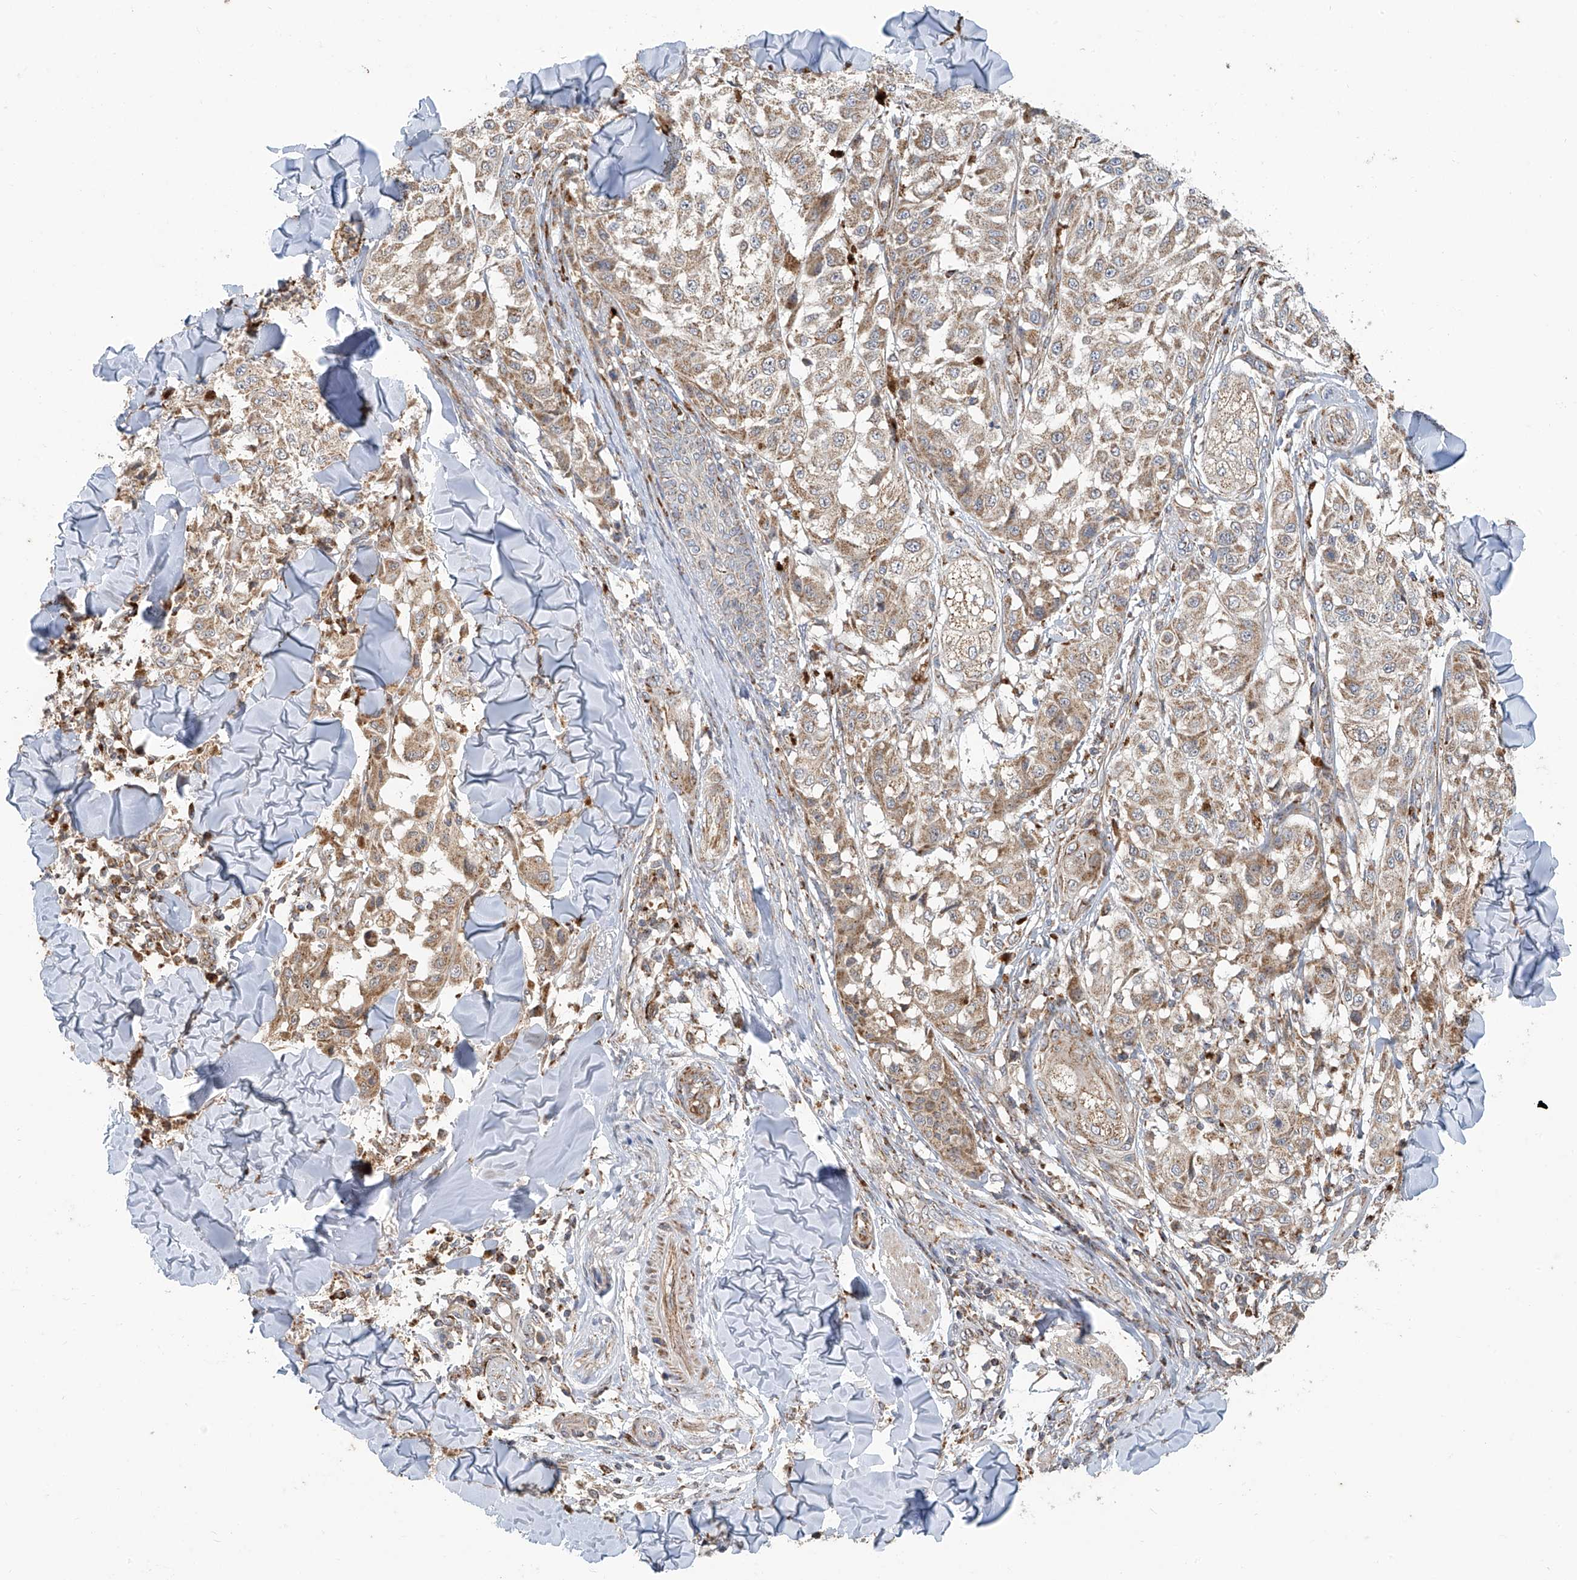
{"staining": {"intensity": "moderate", "quantity": ">75%", "location": "cytoplasmic/membranous"}, "tissue": "melanoma", "cell_type": "Tumor cells", "image_type": "cancer", "snomed": [{"axis": "morphology", "description": "Malignant melanoma, NOS"}, {"axis": "topography", "description": "Skin"}], "caption": "Tumor cells reveal medium levels of moderate cytoplasmic/membranous positivity in approximately >75% of cells in melanoma.", "gene": "C2orf74", "patient": {"sex": "female", "age": 64}}